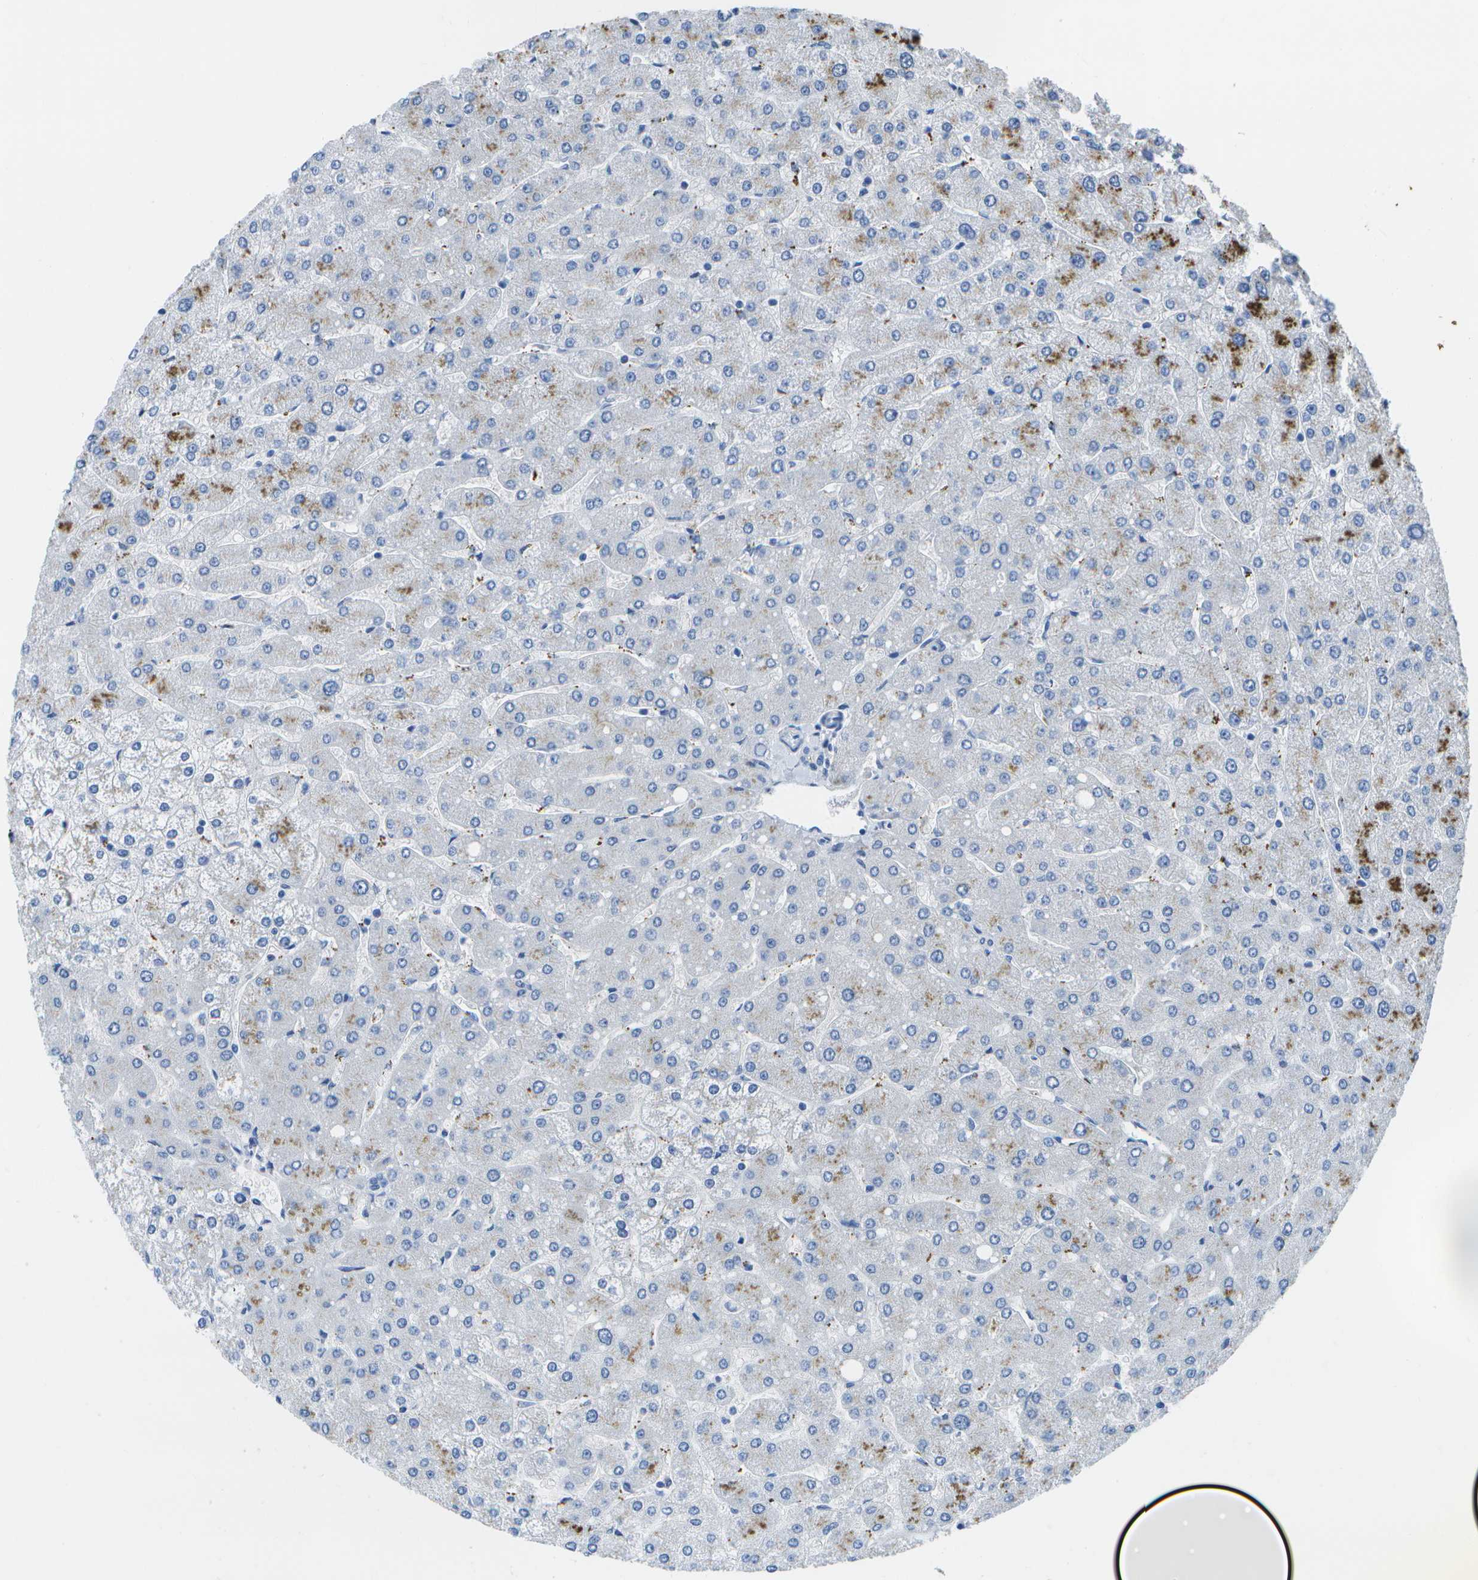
{"staining": {"intensity": "negative", "quantity": "none", "location": "none"}, "tissue": "liver", "cell_type": "Cholangiocytes", "image_type": "normal", "snomed": [{"axis": "morphology", "description": "Normal tissue, NOS"}, {"axis": "topography", "description": "Liver"}], "caption": "Immunohistochemistry (IHC) image of unremarkable human liver stained for a protein (brown), which exhibits no positivity in cholangiocytes. (Brightfield microscopy of DAB (3,3'-diaminobenzidine) immunohistochemistry at high magnification).", "gene": "MS4A1", "patient": {"sex": "male", "age": 55}}